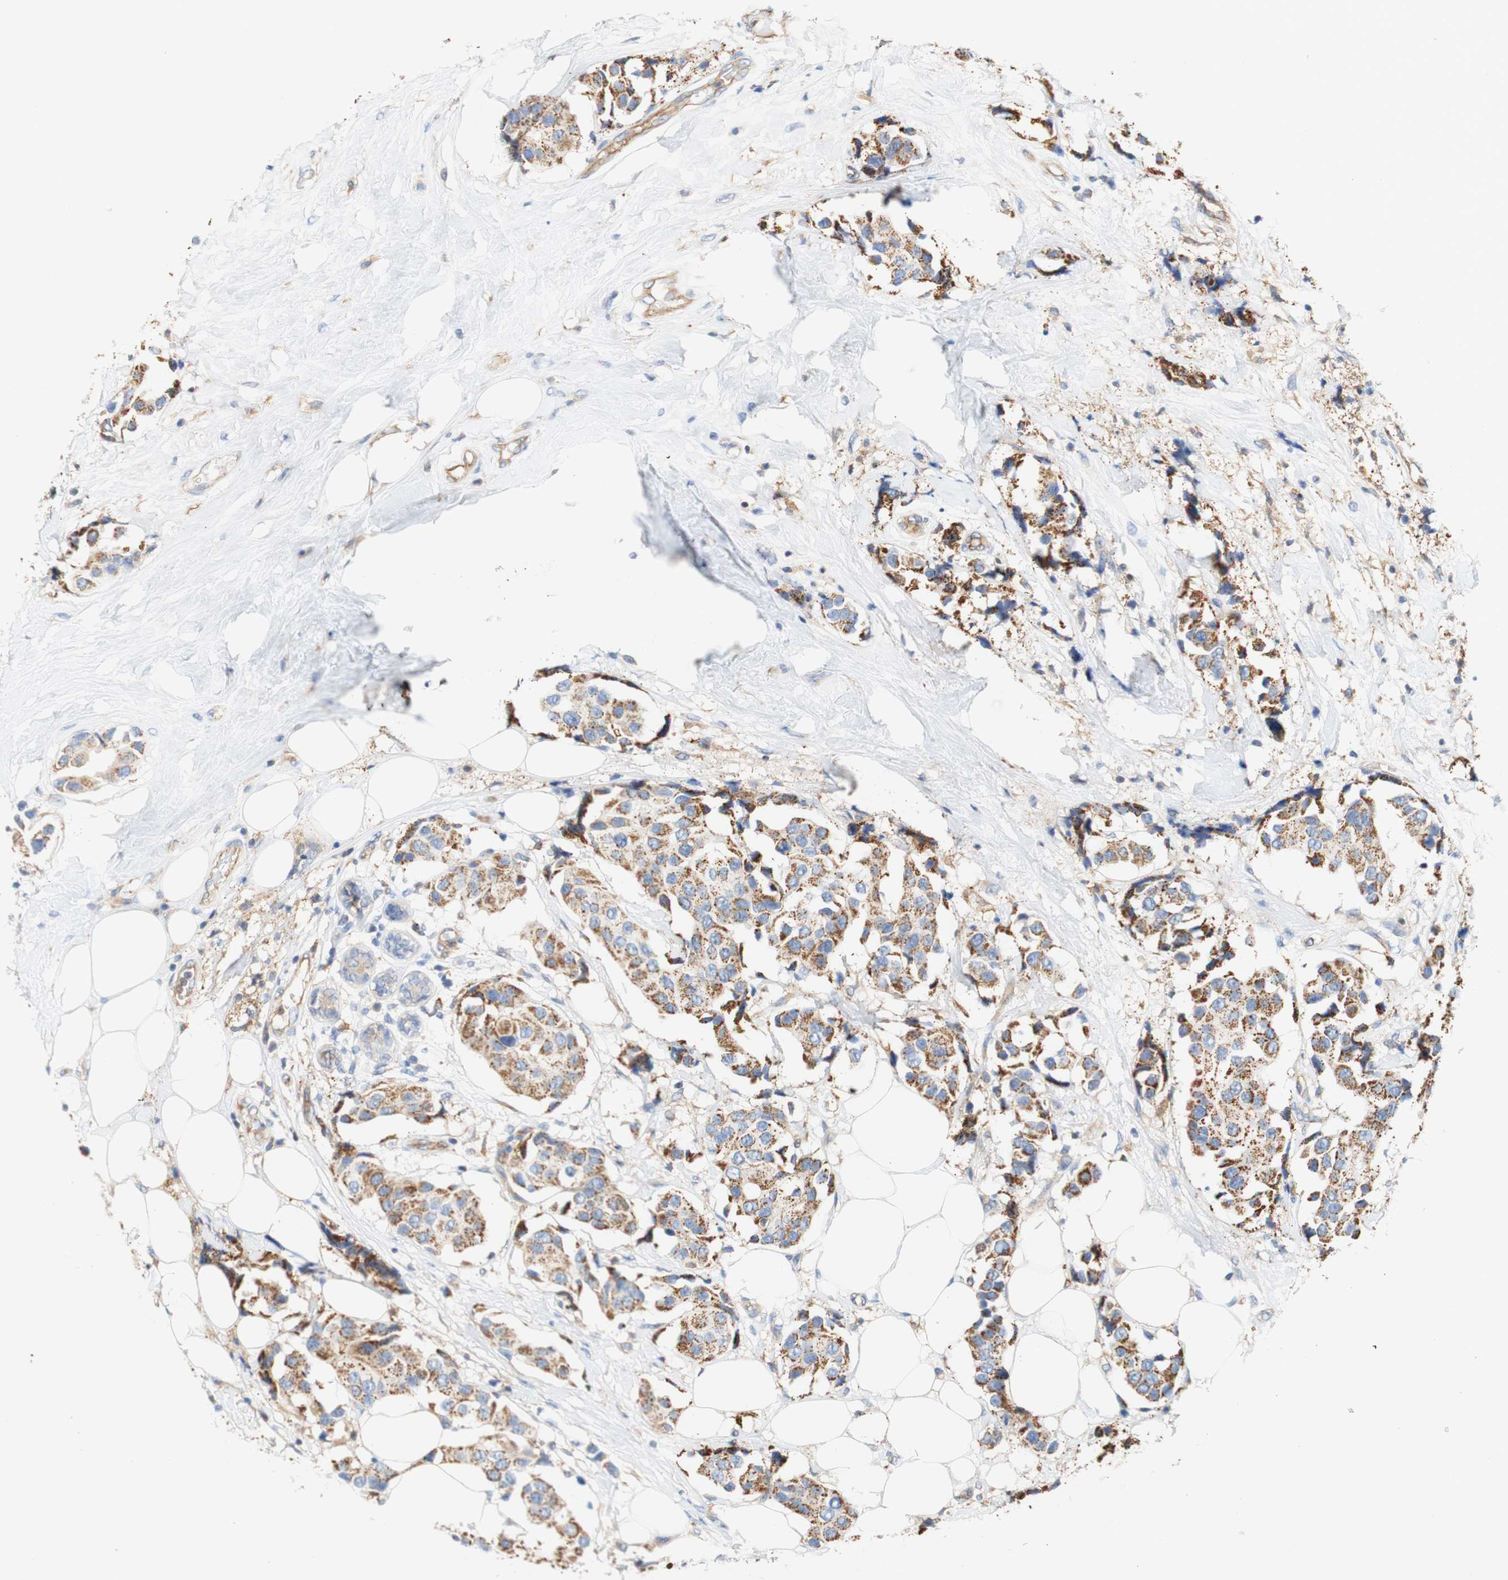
{"staining": {"intensity": "moderate", "quantity": ">75%", "location": "cytoplasmic/membranous"}, "tissue": "breast cancer", "cell_type": "Tumor cells", "image_type": "cancer", "snomed": [{"axis": "morphology", "description": "Normal tissue, NOS"}, {"axis": "morphology", "description": "Duct carcinoma"}, {"axis": "topography", "description": "Breast"}], "caption": "A brown stain highlights moderate cytoplasmic/membranous expression of a protein in human infiltrating ductal carcinoma (breast) tumor cells. (DAB IHC, brown staining for protein, blue staining for nuclei).", "gene": "PCDH7", "patient": {"sex": "female", "age": 39}}